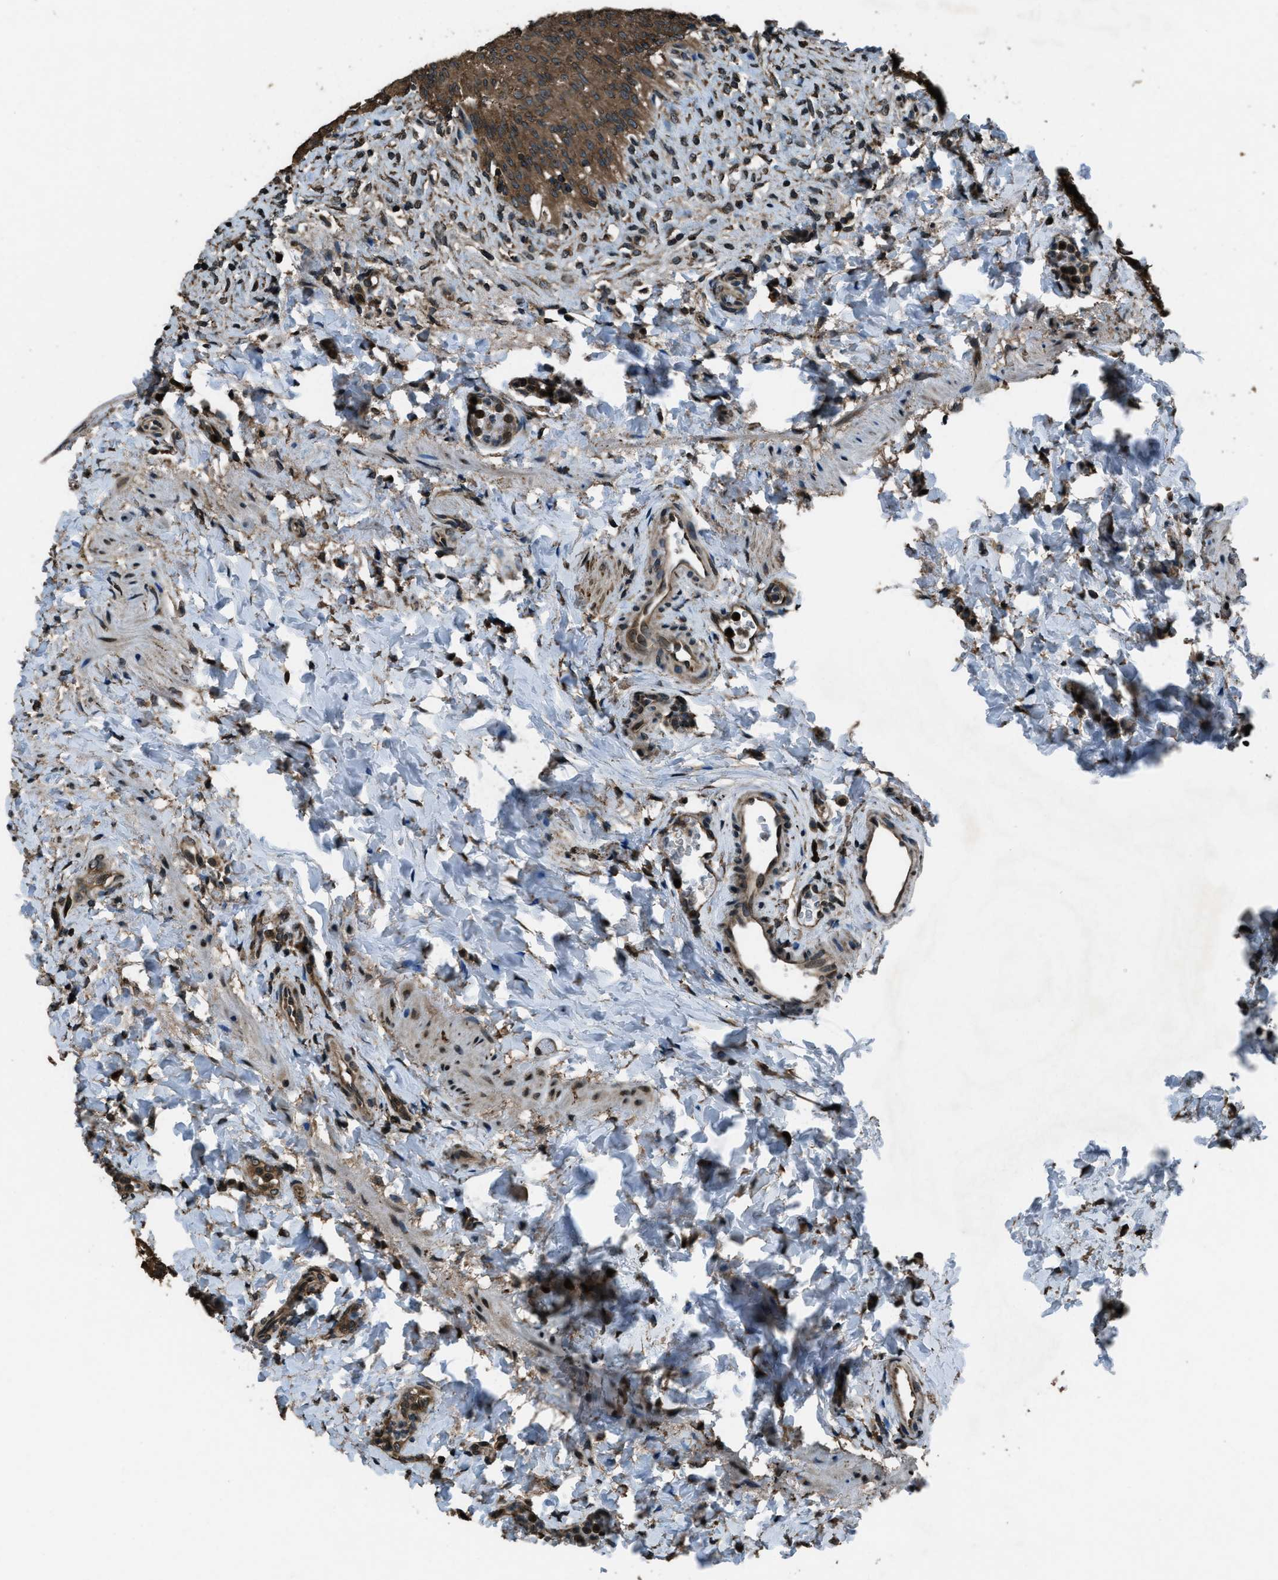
{"staining": {"intensity": "strong", "quantity": ">75%", "location": "cytoplasmic/membranous"}, "tissue": "urinary bladder", "cell_type": "Urothelial cells", "image_type": "normal", "snomed": [{"axis": "morphology", "description": "Urothelial carcinoma, High grade"}, {"axis": "topography", "description": "Urinary bladder"}], "caption": "Approximately >75% of urothelial cells in normal urinary bladder demonstrate strong cytoplasmic/membranous protein positivity as visualized by brown immunohistochemical staining.", "gene": "TRIM4", "patient": {"sex": "male", "age": 46}}